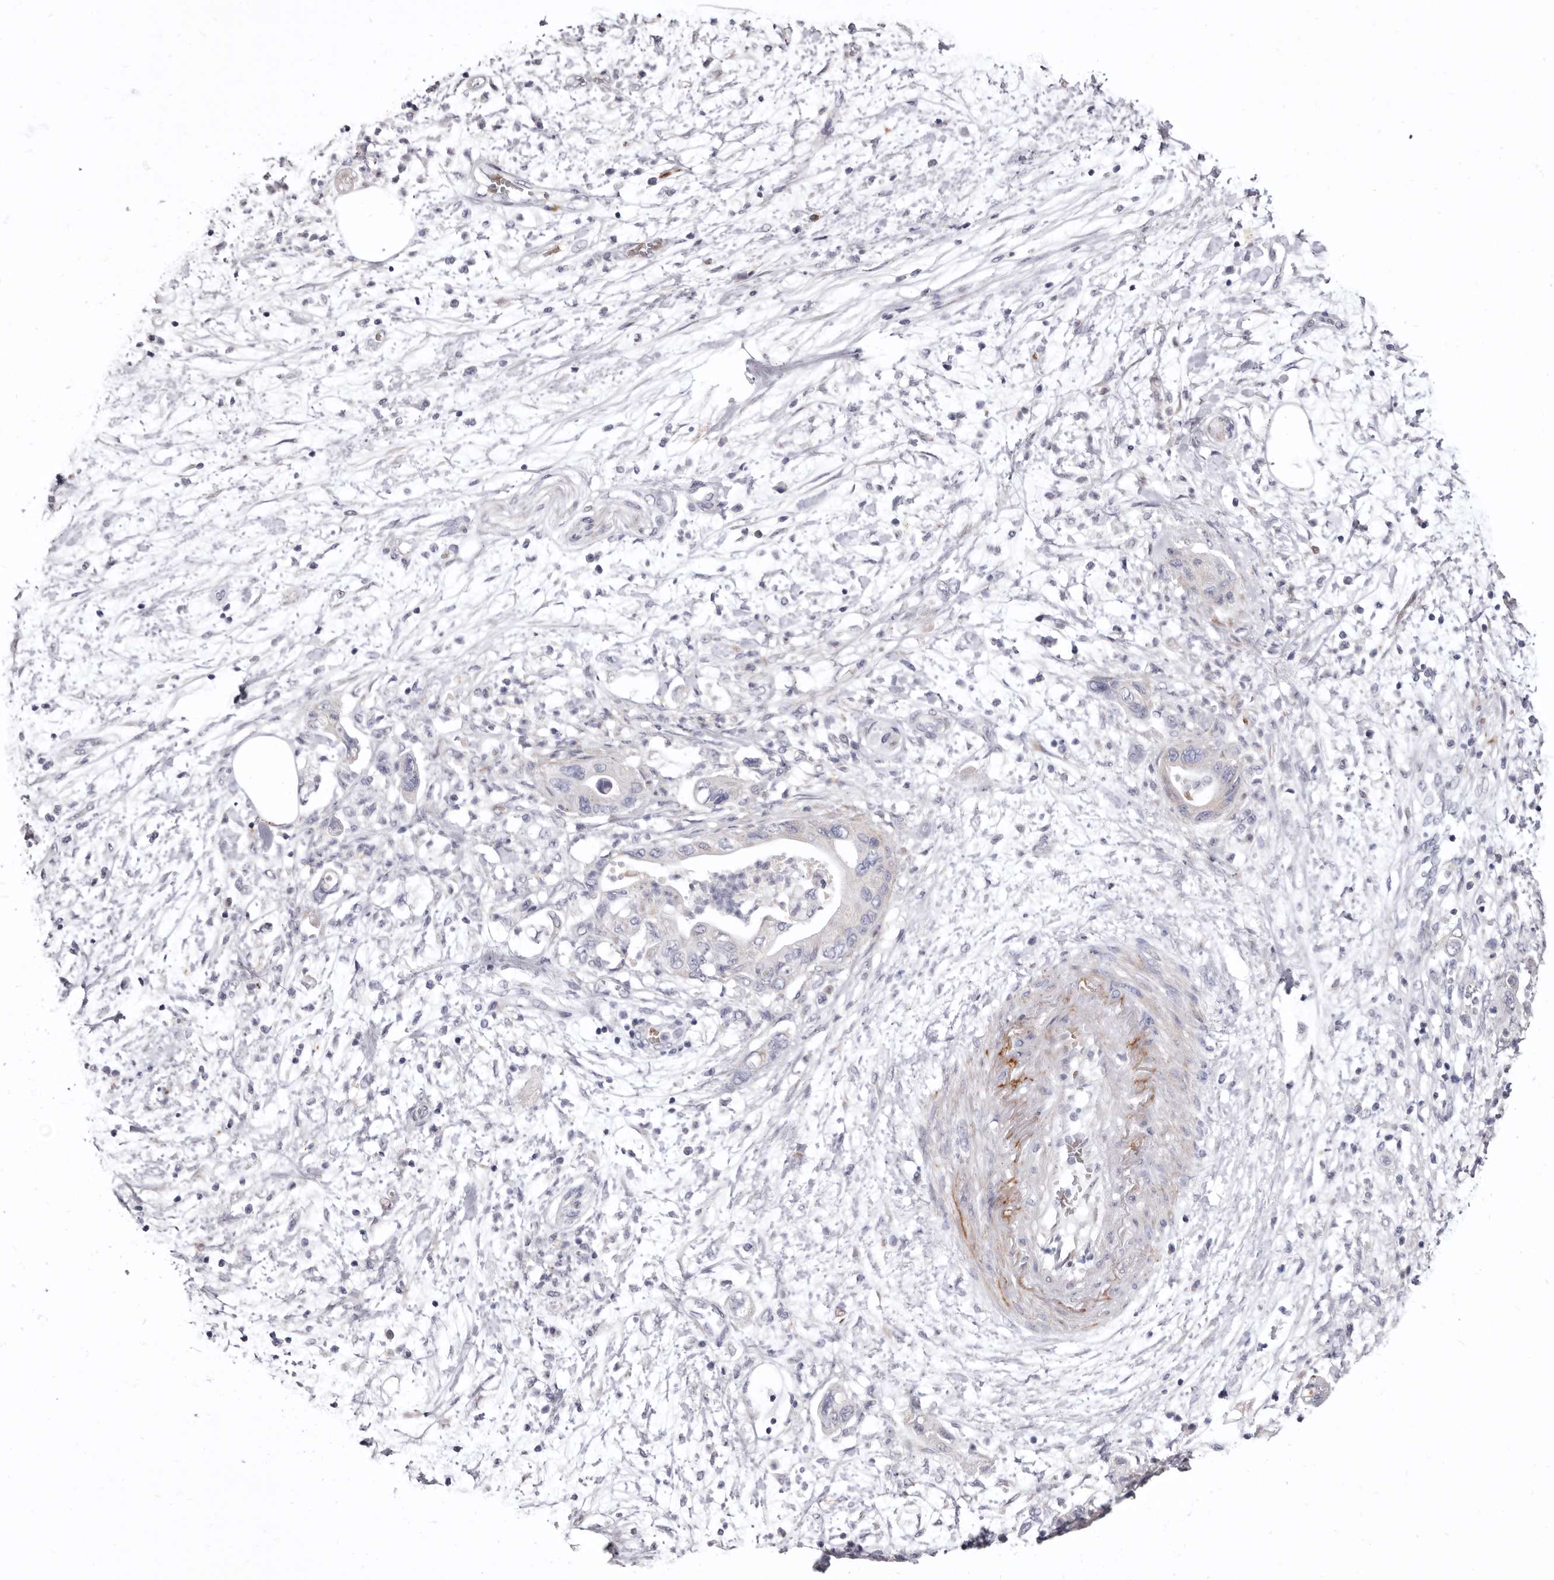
{"staining": {"intensity": "negative", "quantity": "none", "location": "none"}, "tissue": "pancreatic cancer", "cell_type": "Tumor cells", "image_type": "cancer", "snomed": [{"axis": "morphology", "description": "Adenocarcinoma, NOS"}, {"axis": "topography", "description": "Pancreas"}], "caption": "The image displays no staining of tumor cells in adenocarcinoma (pancreatic).", "gene": "AIDA", "patient": {"sex": "female", "age": 73}}